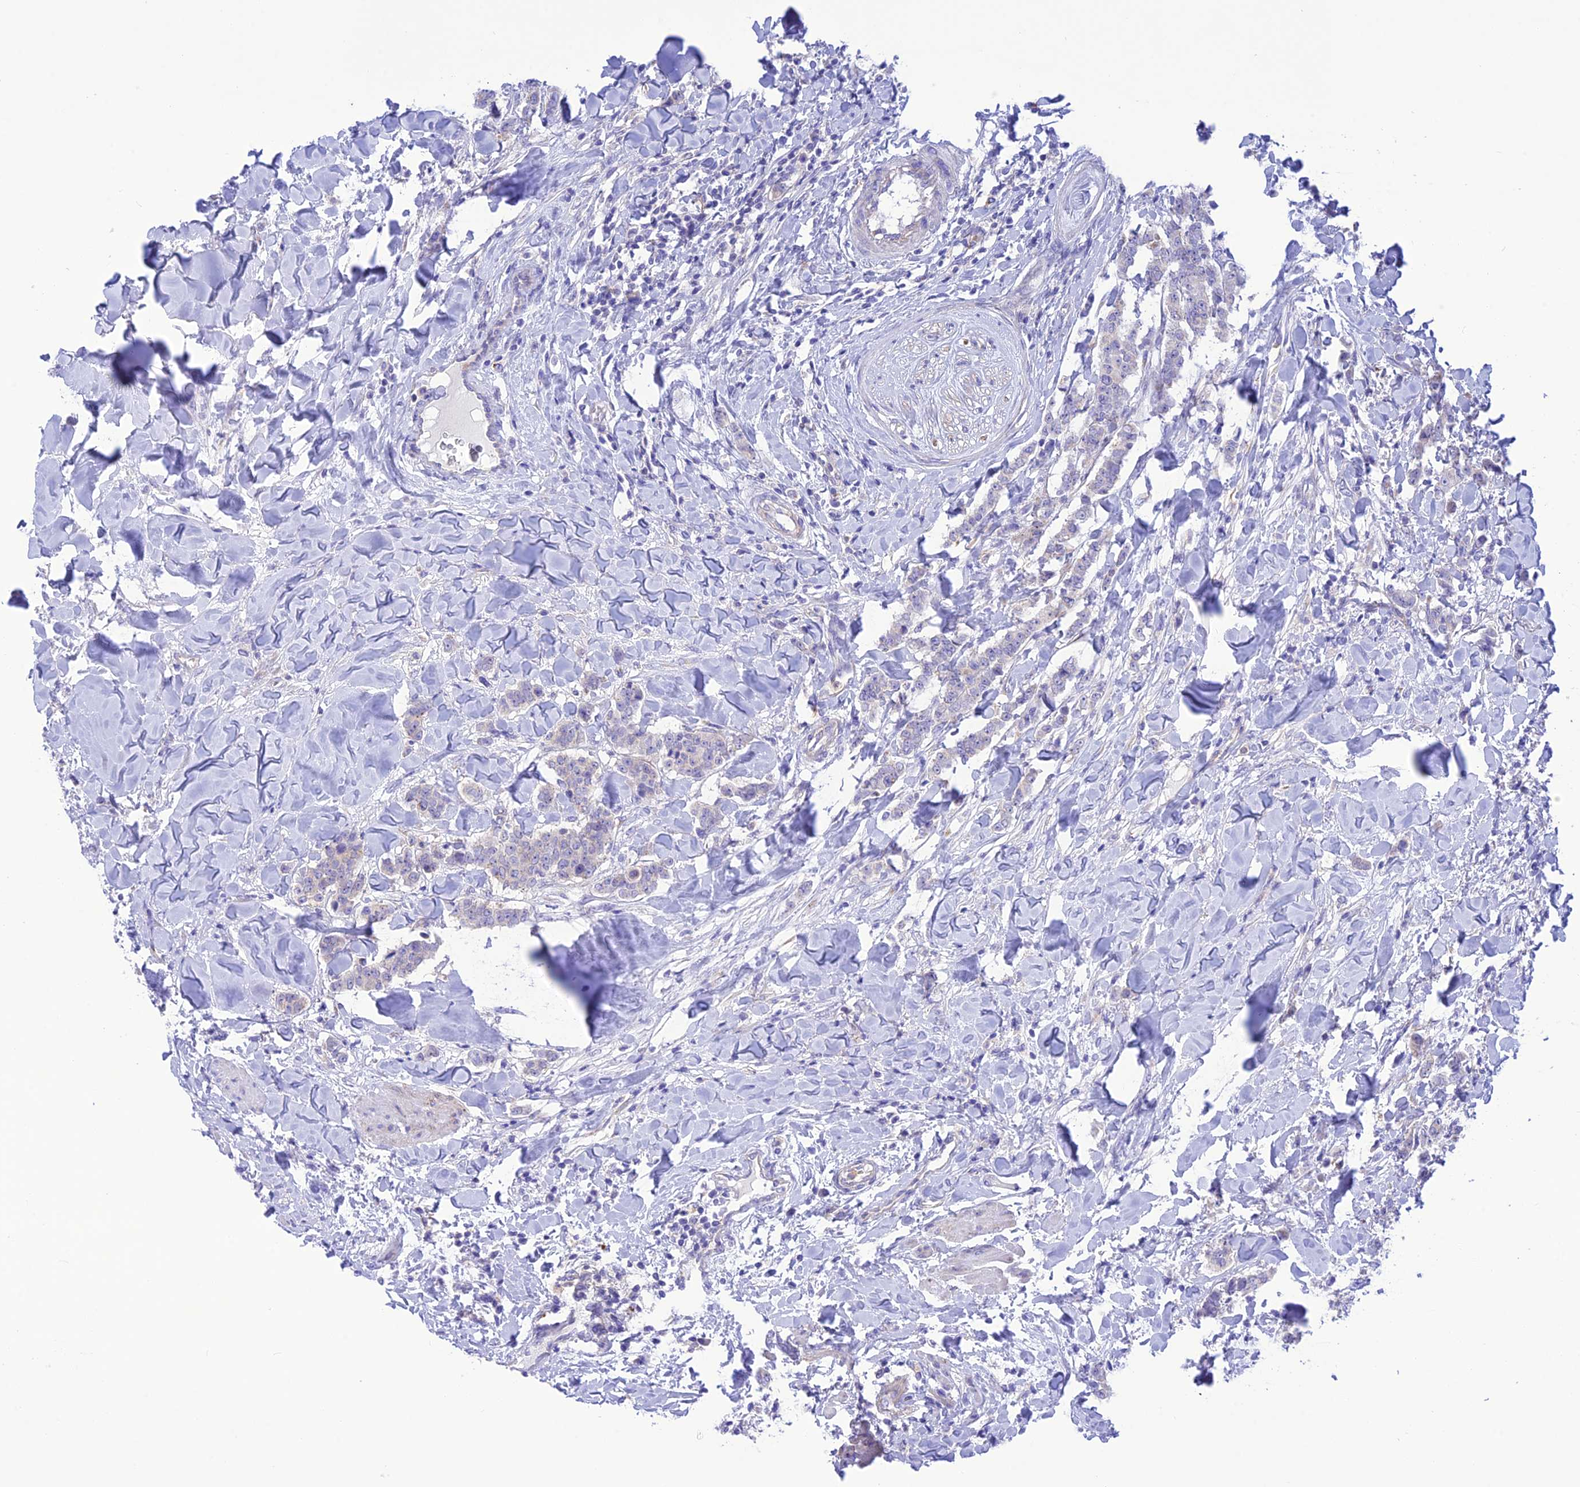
{"staining": {"intensity": "negative", "quantity": "none", "location": "none"}, "tissue": "breast cancer", "cell_type": "Tumor cells", "image_type": "cancer", "snomed": [{"axis": "morphology", "description": "Duct carcinoma"}, {"axis": "topography", "description": "Breast"}], "caption": "Protein analysis of breast cancer (intraductal carcinoma) shows no significant staining in tumor cells. (DAB IHC visualized using brightfield microscopy, high magnification).", "gene": "CHSY3", "patient": {"sex": "female", "age": 40}}